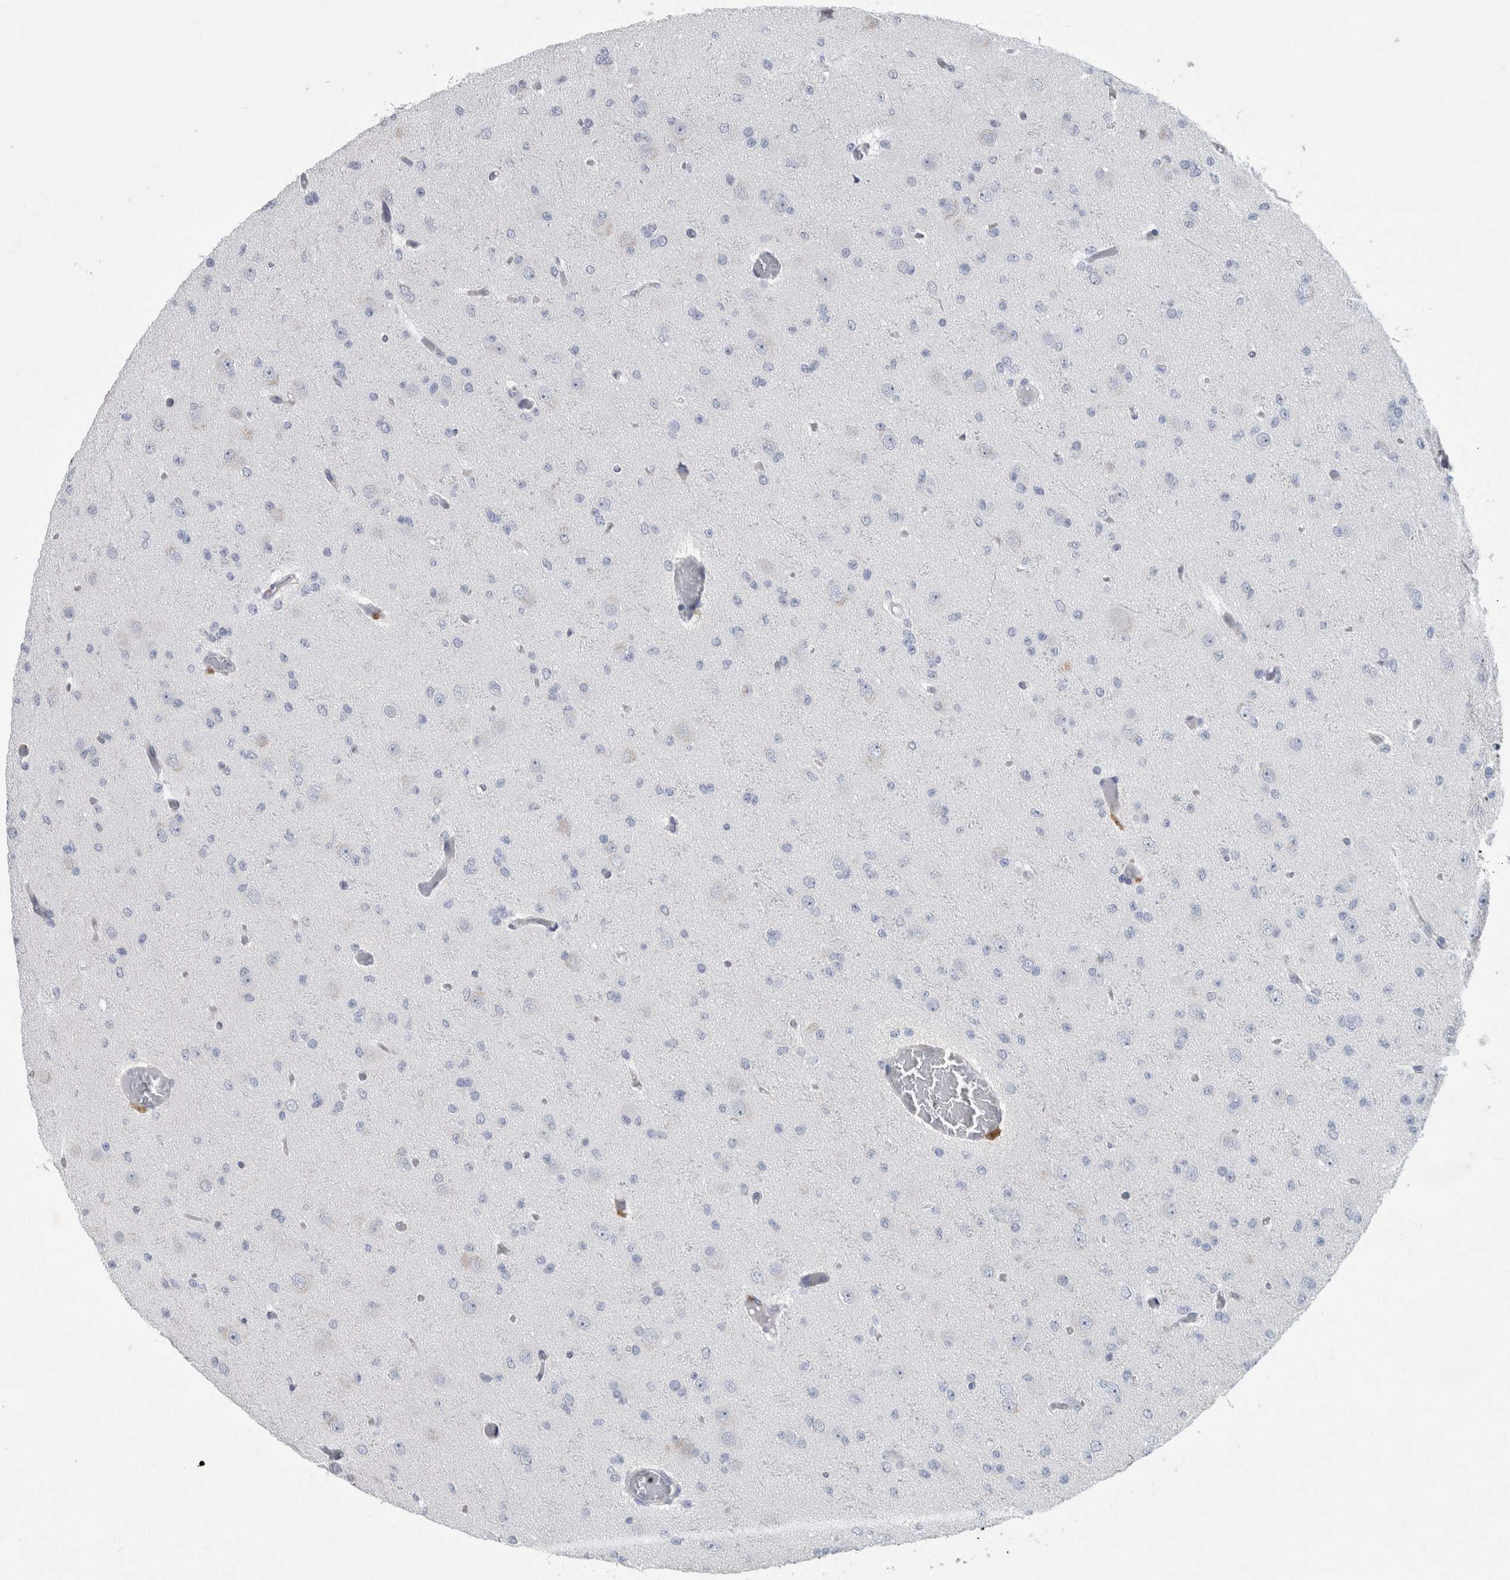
{"staining": {"intensity": "negative", "quantity": "none", "location": "none"}, "tissue": "glioma", "cell_type": "Tumor cells", "image_type": "cancer", "snomed": [{"axis": "morphology", "description": "Glioma, malignant, Low grade"}, {"axis": "topography", "description": "Brain"}], "caption": "A micrograph of glioma stained for a protein shows no brown staining in tumor cells. Brightfield microscopy of IHC stained with DAB (brown) and hematoxylin (blue), captured at high magnification.", "gene": "FAM83H", "patient": {"sex": "female", "age": 22}}